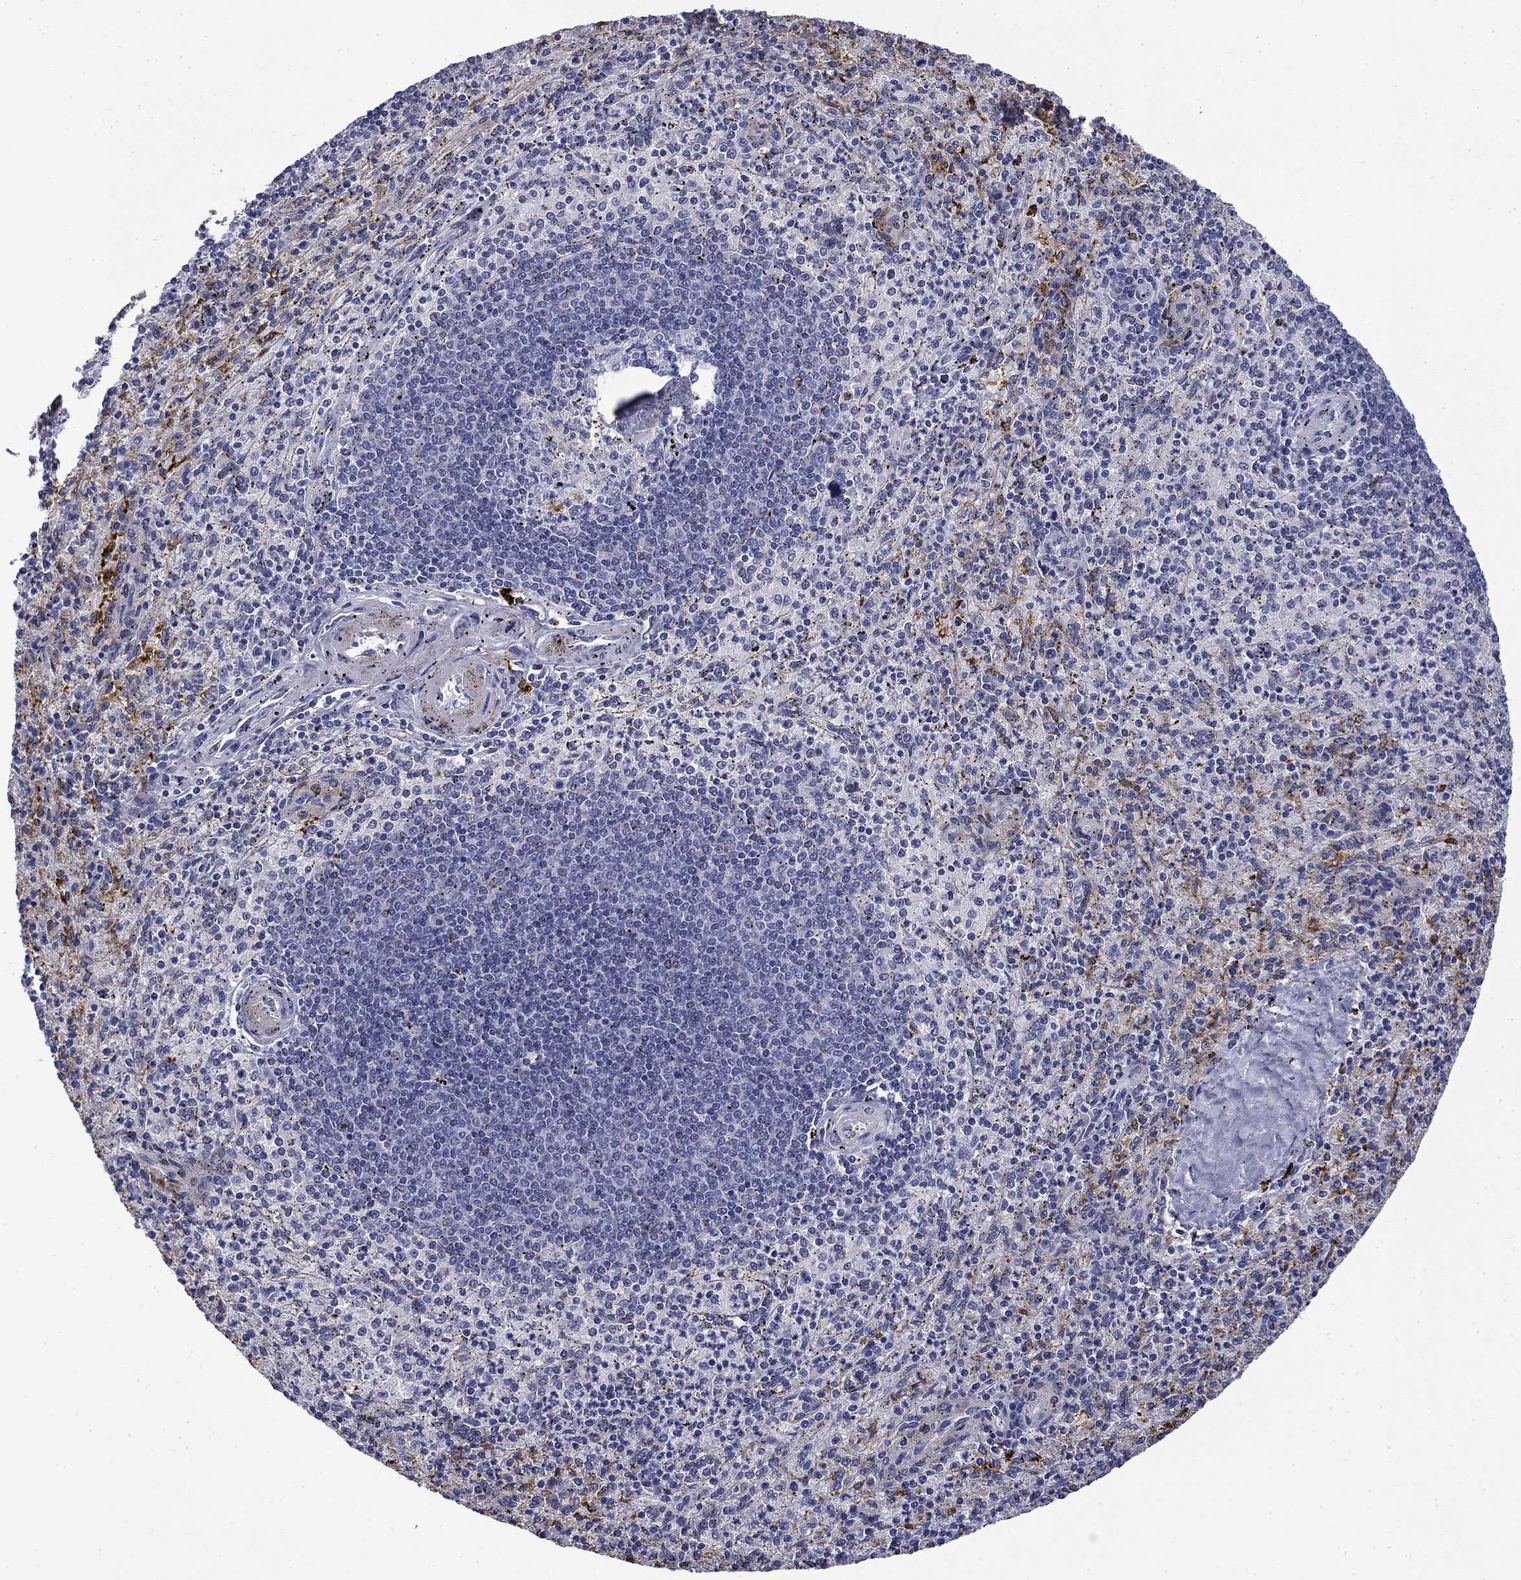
{"staining": {"intensity": "negative", "quantity": "none", "location": "none"}, "tissue": "spleen", "cell_type": "Cells in red pulp", "image_type": "normal", "snomed": [{"axis": "morphology", "description": "Normal tissue, NOS"}, {"axis": "topography", "description": "Spleen"}], "caption": "Cells in red pulp show no significant protein positivity in unremarkable spleen. The staining was performed using DAB to visualize the protein expression in brown, while the nuclei were stained in blue with hematoxylin (Magnification: 20x).", "gene": "BCL2L14", "patient": {"sex": "male", "age": 60}}